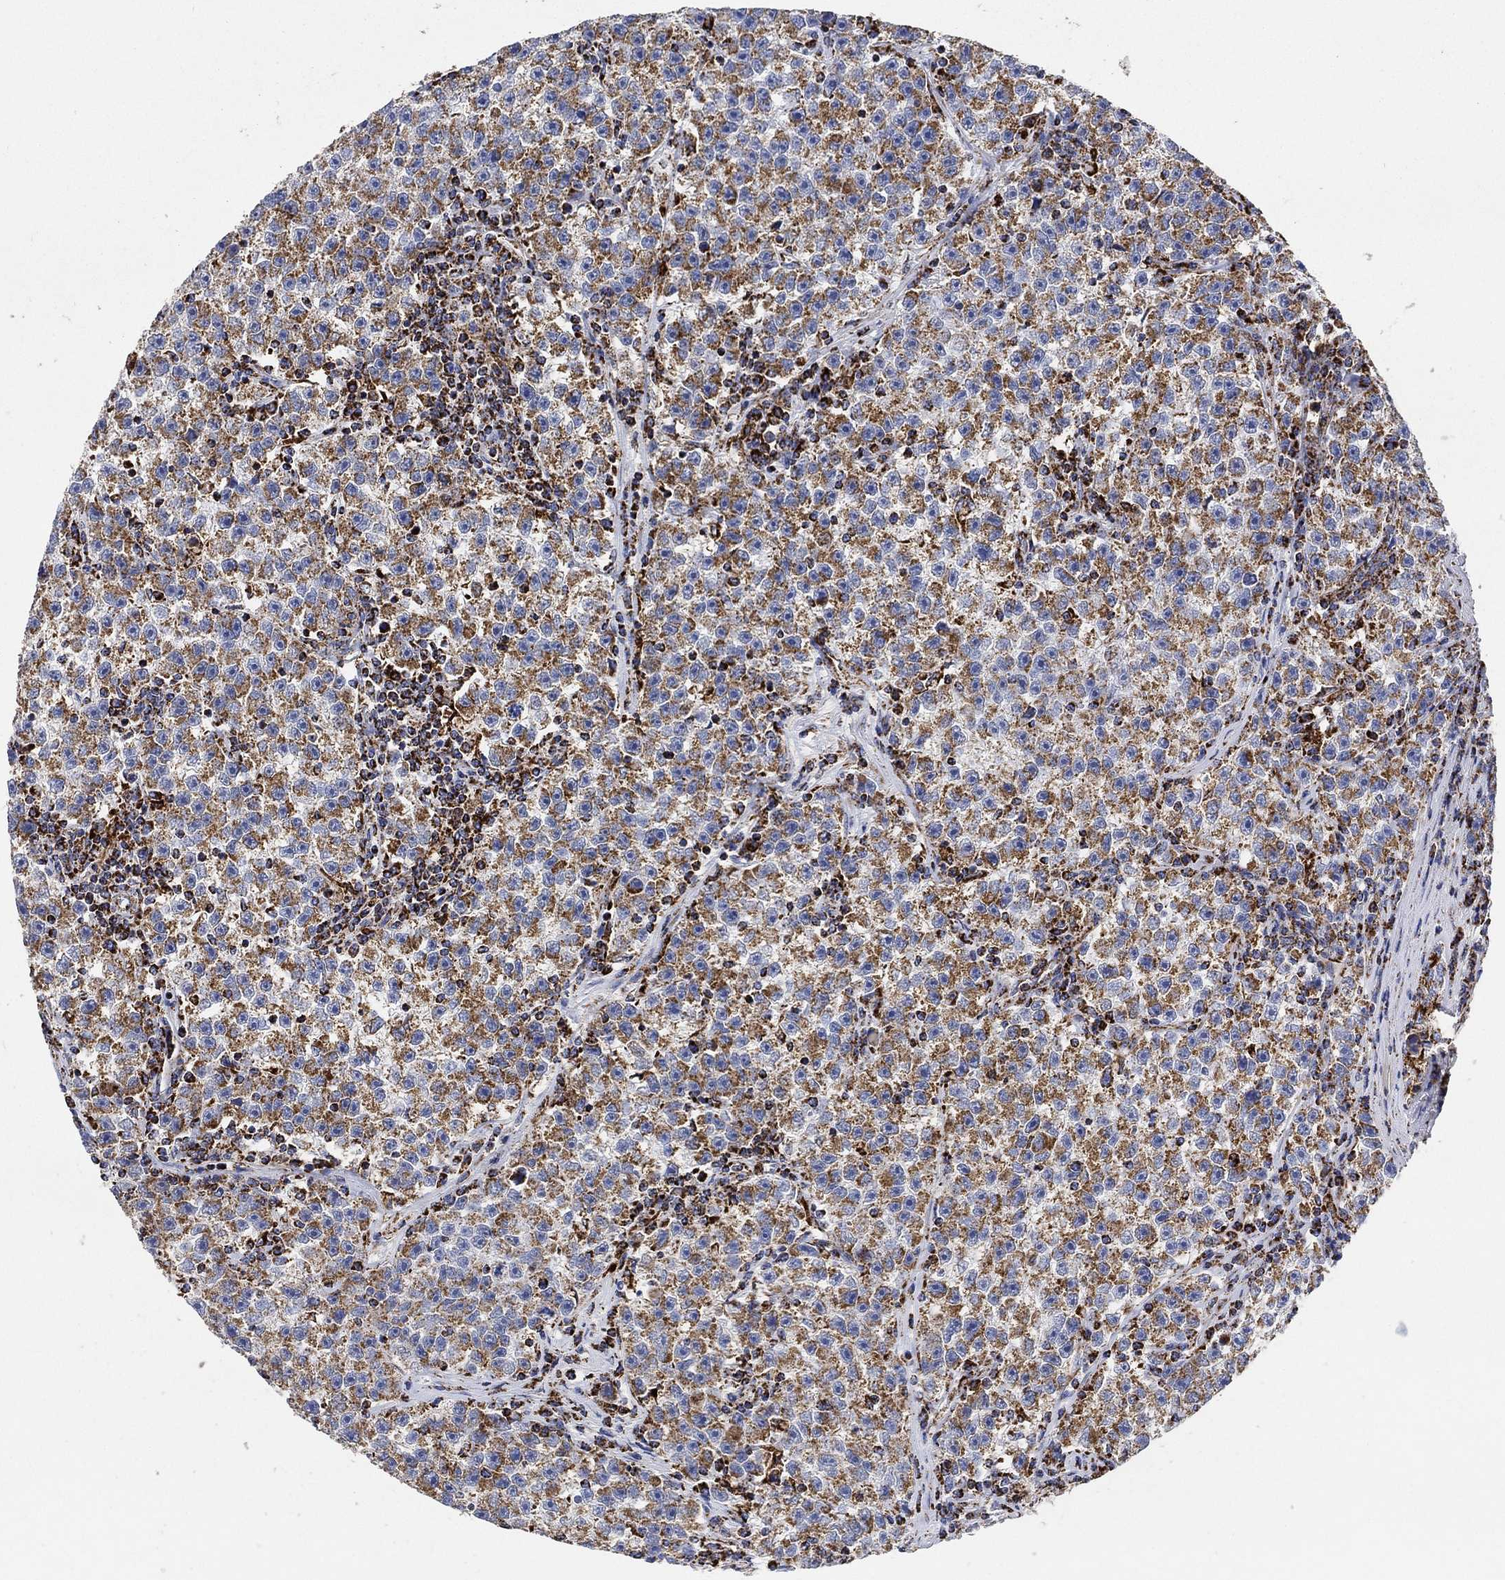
{"staining": {"intensity": "moderate", "quantity": ">75%", "location": "cytoplasmic/membranous"}, "tissue": "testis cancer", "cell_type": "Tumor cells", "image_type": "cancer", "snomed": [{"axis": "morphology", "description": "Seminoma, NOS"}, {"axis": "topography", "description": "Testis"}], "caption": "Immunohistochemistry (IHC) of seminoma (testis) displays medium levels of moderate cytoplasmic/membranous expression in approximately >75% of tumor cells.", "gene": "NDUFS3", "patient": {"sex": "male", "age": 22}}